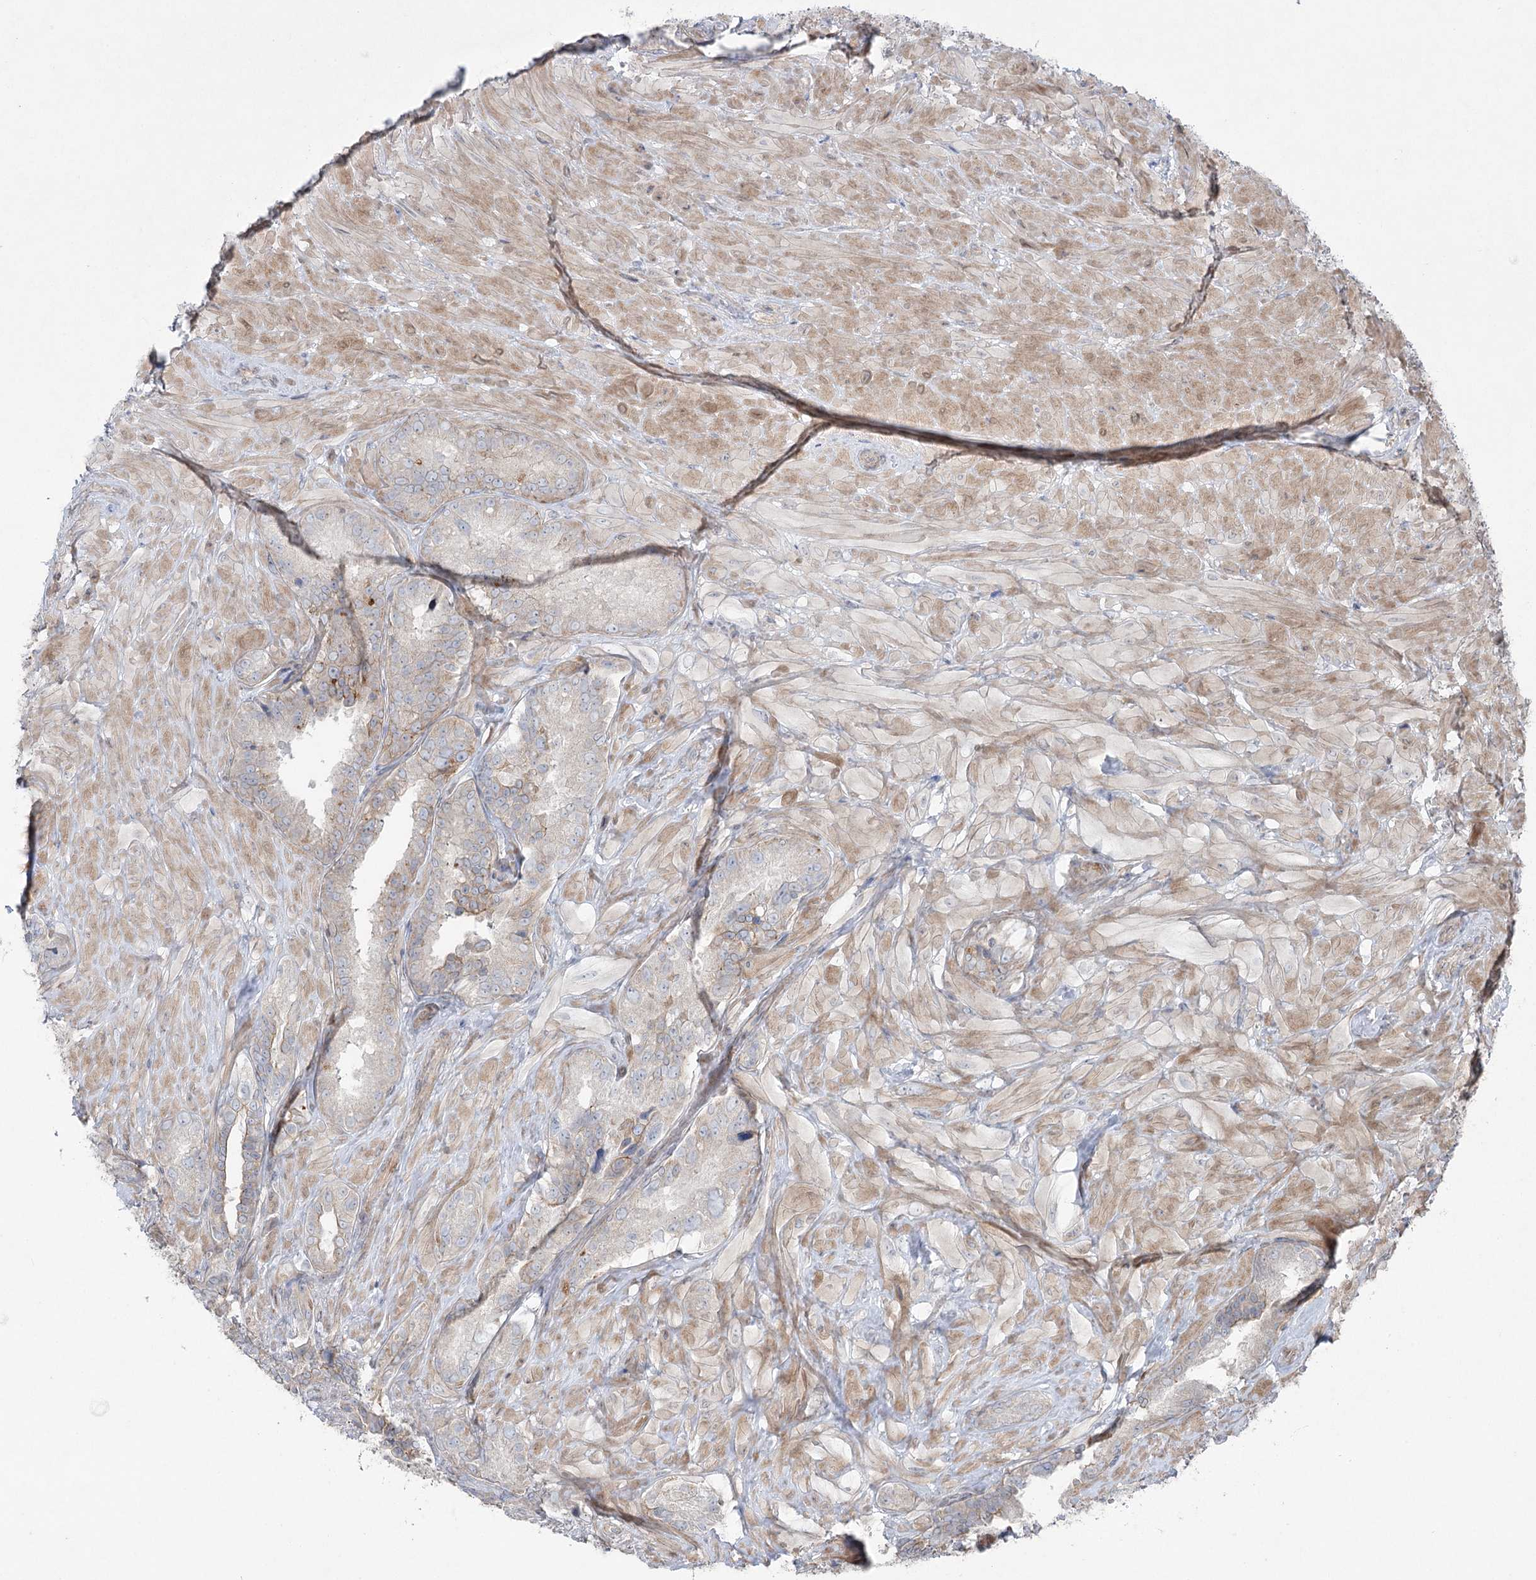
{"staining": {"intensity": "negative", "quantity": "none", "location": "none"}, "tissue": "seminal vesicle", "cell_type": "Glandular cells", "image_type": "normal", "snomed": [{"axis": "morphology", "description": "Normal tissue, NOS"}, {"axis": "topography", "description": "Seminal veicle"}, {"axis": "topography", "description": "Peripheral nerve tissue"}], "caption": "DAB (3,3'-diaminobenzidine) immunohistochemical staining of normal human seminal vesicle displays no significant positivity in glandular cells. (Brightfield microscopy of DAB (3,3'-diaminobenzidine) IHC at high magnification).", "gene": "SCN11A", "patient": {"sex": "male", "age": 67}}